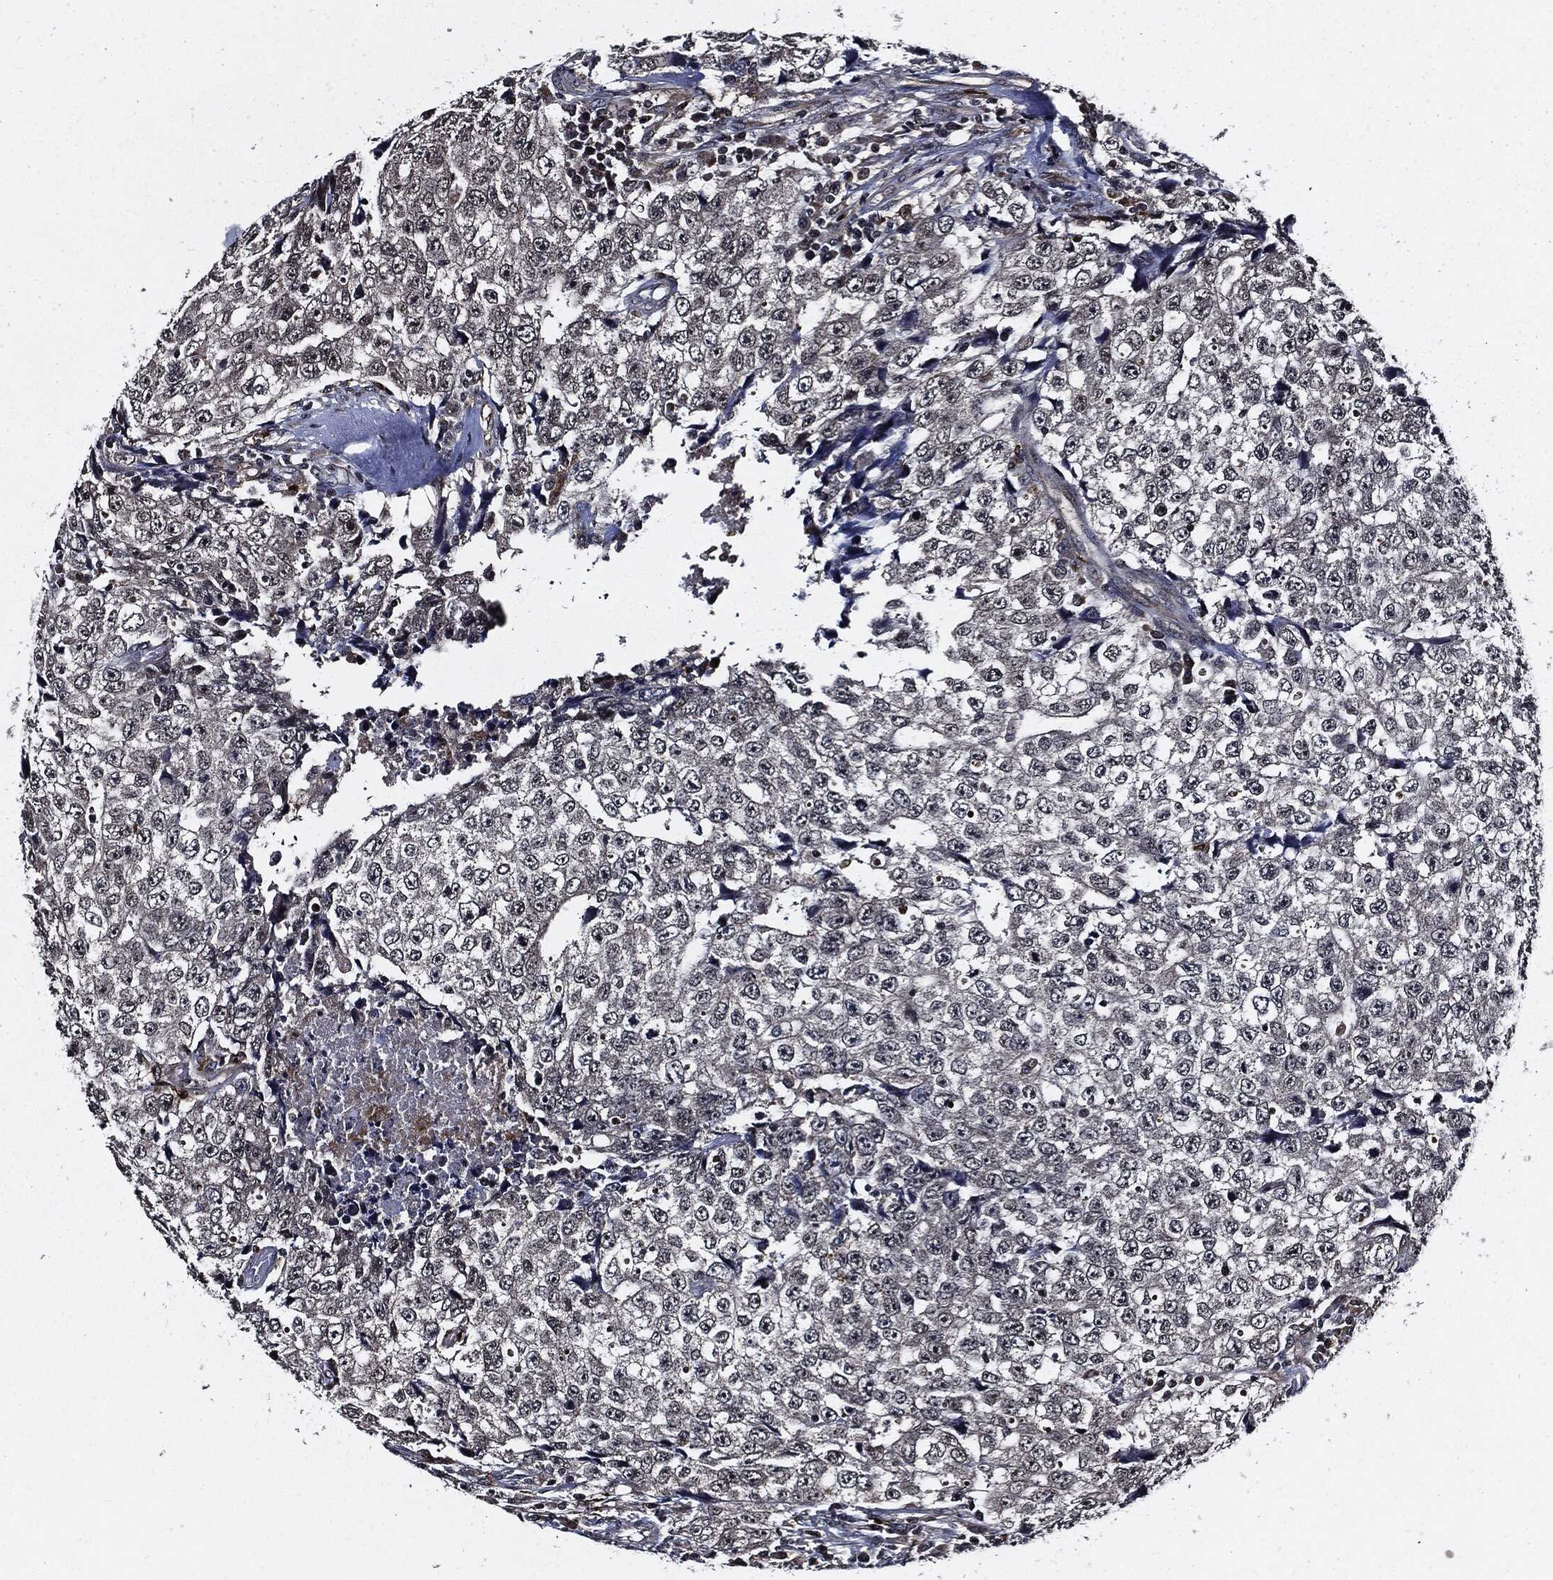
{"staining": {"intensity": "negative", "quantity": "none", "location": "none"}, "tissue": "testis cancer", "cell_type": "Tumor cells", "image_type": "cancer", "snomed": [{"axis": "morphology", "description": "Necrosis, NOS"}, {"axis": "morphology", "description": "Carcinoma, Embryonal, NOS"}, {"axis": "topography", "description": "Testis"}], "caption": "DAB immunohistochemical staining of human testis cancer (embryonal carcinoma) displays no significant positivity in tumor cells.", "gene": "SUGT1", "patient": {"sex": "male", "age": 19}}